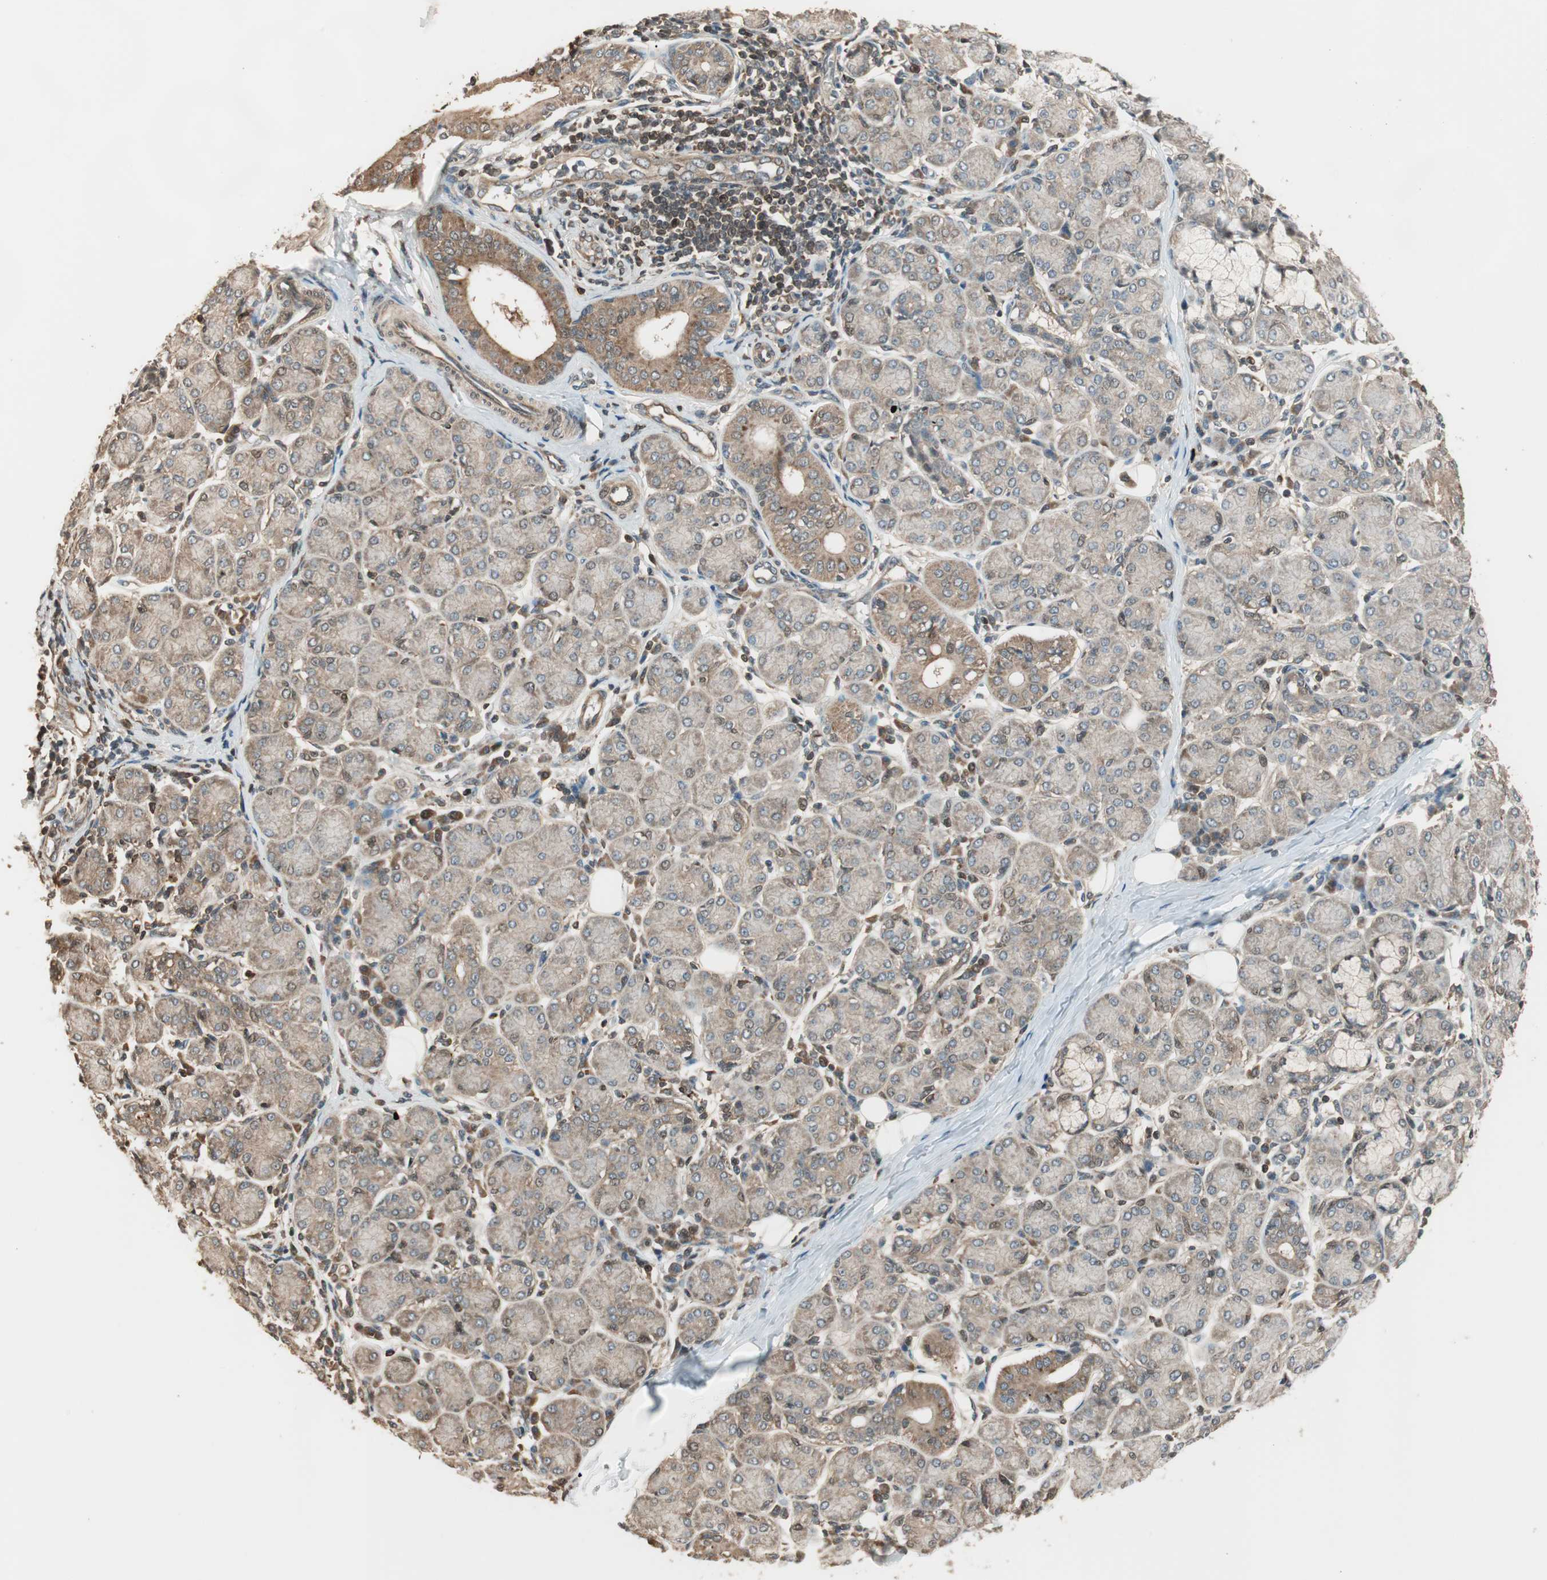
{"staining": {"intensity": "moderate", "quantity": ">75%", "location": "cytoplasmic/membranous,nuclear"}, "tissue": "salivary gland", "cell_type": "Glandular cells", "image_type": "normal", "snomed": [{"axis": "morphology", "description": "Normal tissue, NOS"}, {"axis": "morphology", "description": "Inflammation, NOS"}, {"axis": "topography", "description": "Lymph node"}, {"axis": "topography", "description": "Salivary gland"}], "caption": "Approximately >75% of glandular cells in normal human salivary gland show moderate cytoplasmic/membranous,nuclear protein positivity as visualized by brown immunohistochemical staining.", "gene": "CNOT4", "patient": {"sex": "male", "age": 3}}